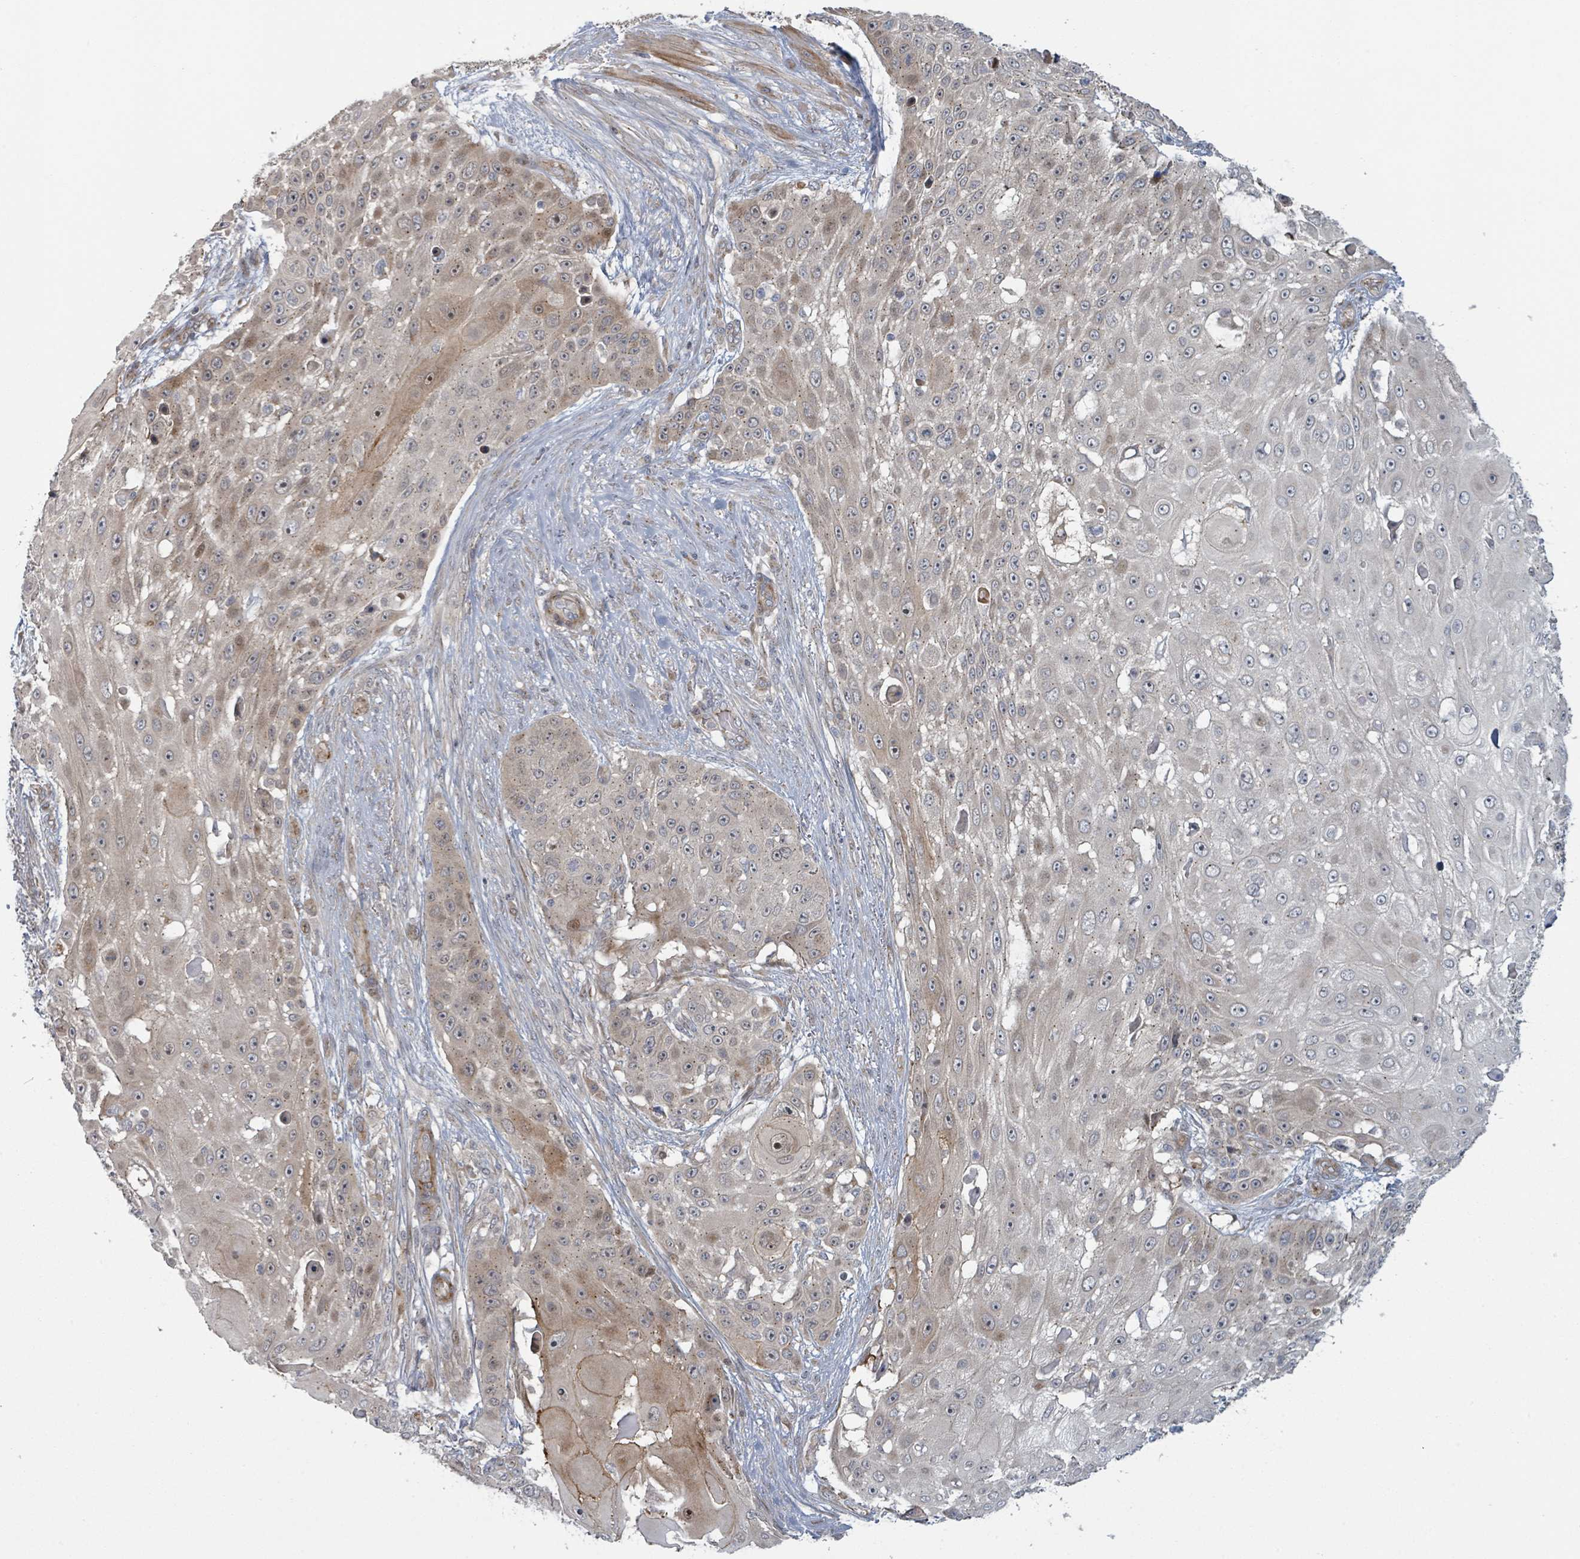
{"staining": {"intensity": "weak", "quantity": "25%-75%", "location": "cytoplasmic/membranous"}, "tissue": "skin cancer", "cell_type": "Tumor cells", "image_type": "cancer", "snomed": [{"axis": "morphology", "description": "Squamous cell carcinoma, NOS"}, {"axis": "topography", "description": "Skin"}], "caption": "Immunohistochemistry (DAB) staining of squamous cell carcinoma (skin) displays weak cytoplasmic/membranous protein staining in approximately 25%-75% of tumor cells. Using DAB (brown) and hematoxylin (blue) stains, captured at high magnification using brightfield microscopy.", "gene": "COL5A3", "patient": {"sex": "female", "age": 86}}